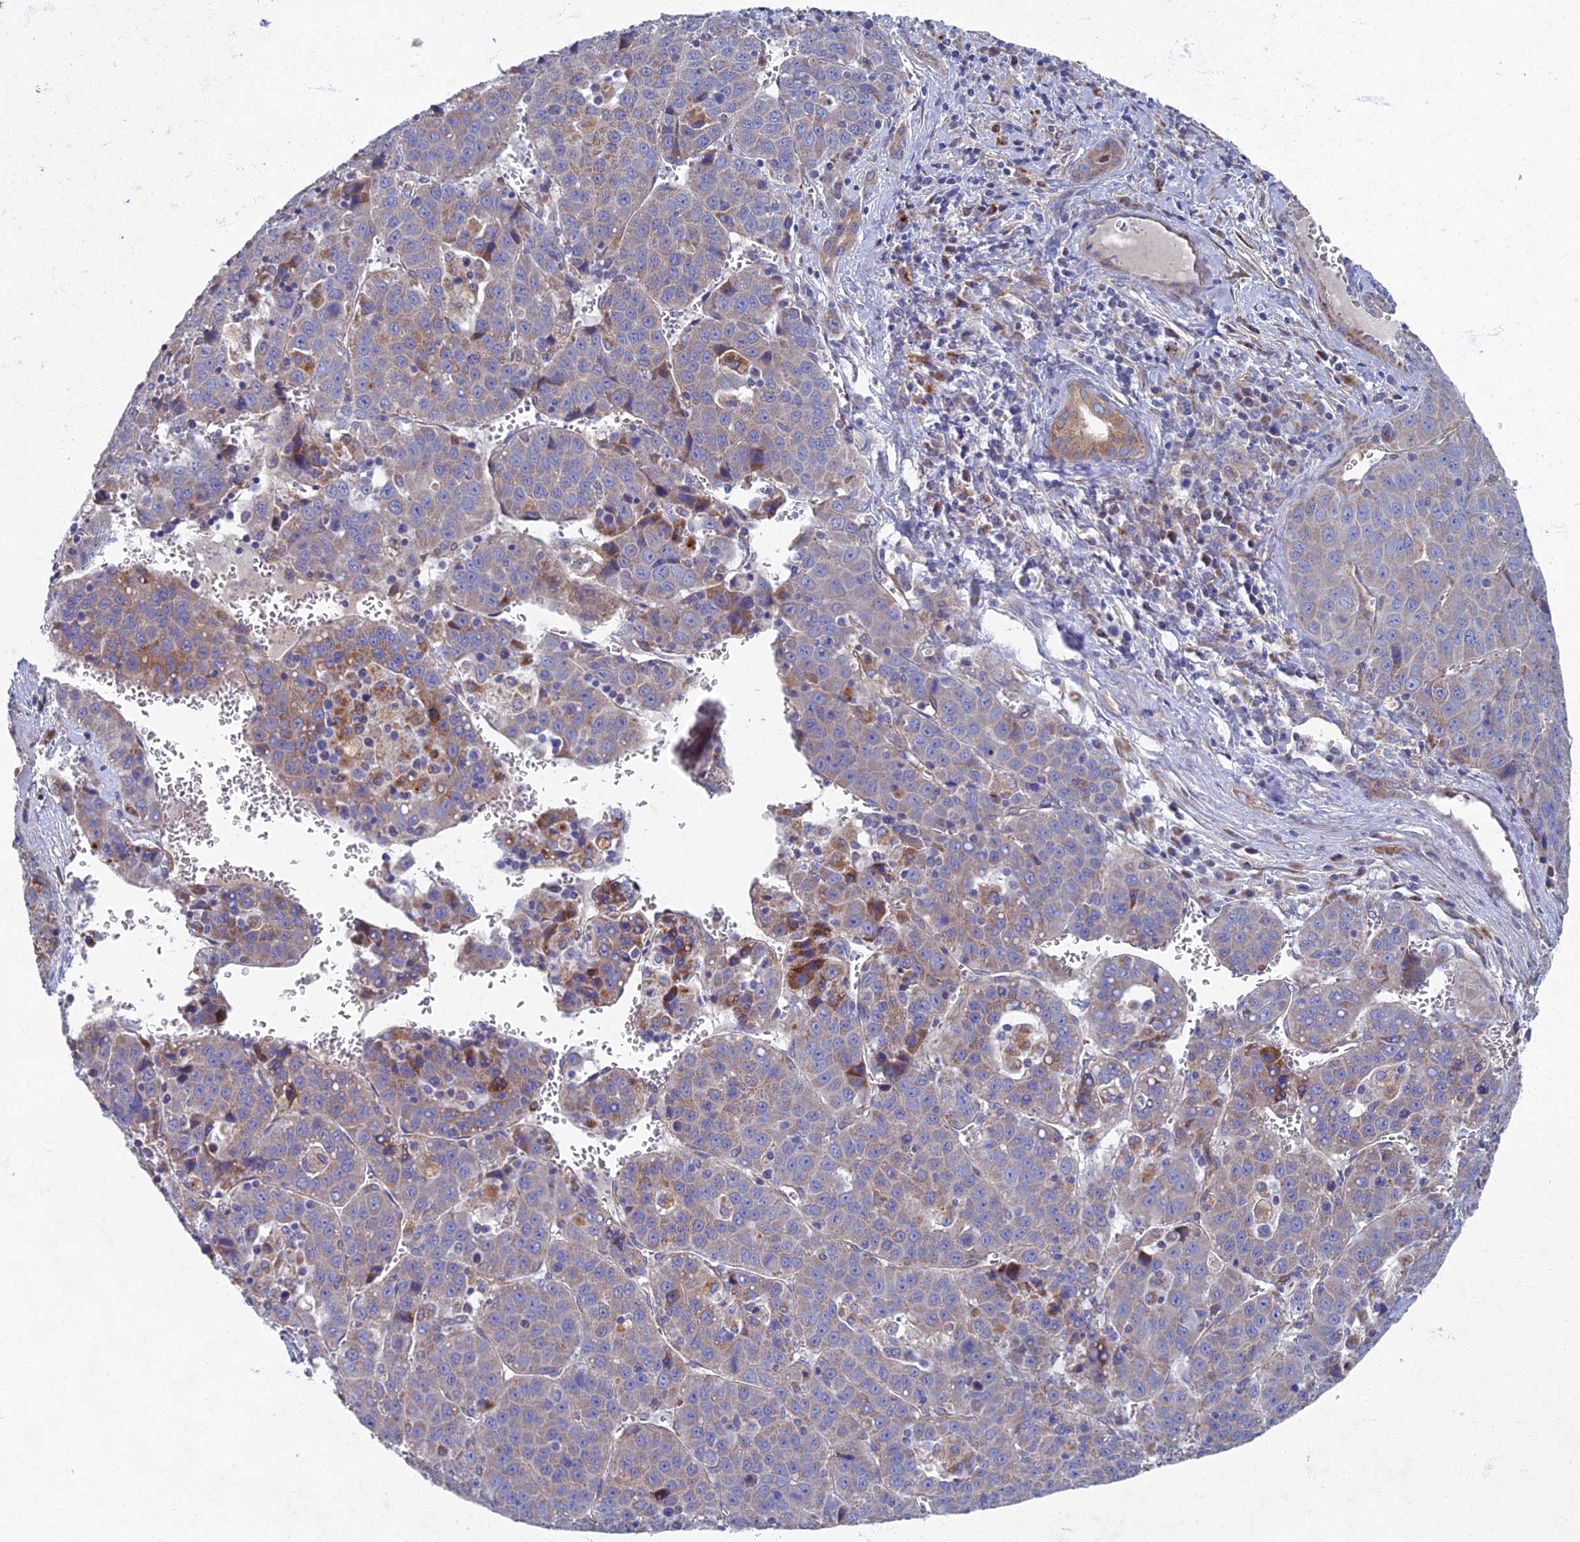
{"staining": {"intensity": "weak", "quantity": "25%-75%", "location": "cytoplasmic/membranous"}, "tissue": "liver cancer", "cell_type": "Tumor cells", "image_type": "cancer", "snomed": [{"axis": "morphology", "description": "Carcinoma, Hepatocellular, NOS"}, {"axis": "topography", "description": "Liver"}], "caption": "Protein staining of liver cancer (hepatocellular carcinoma) tissue displays weak cytoplasmic/membranous positivity in about 25%-75% of tumor cells.", "gene": "RNASEK", "patient": {"sex": "female", "age": 53}}